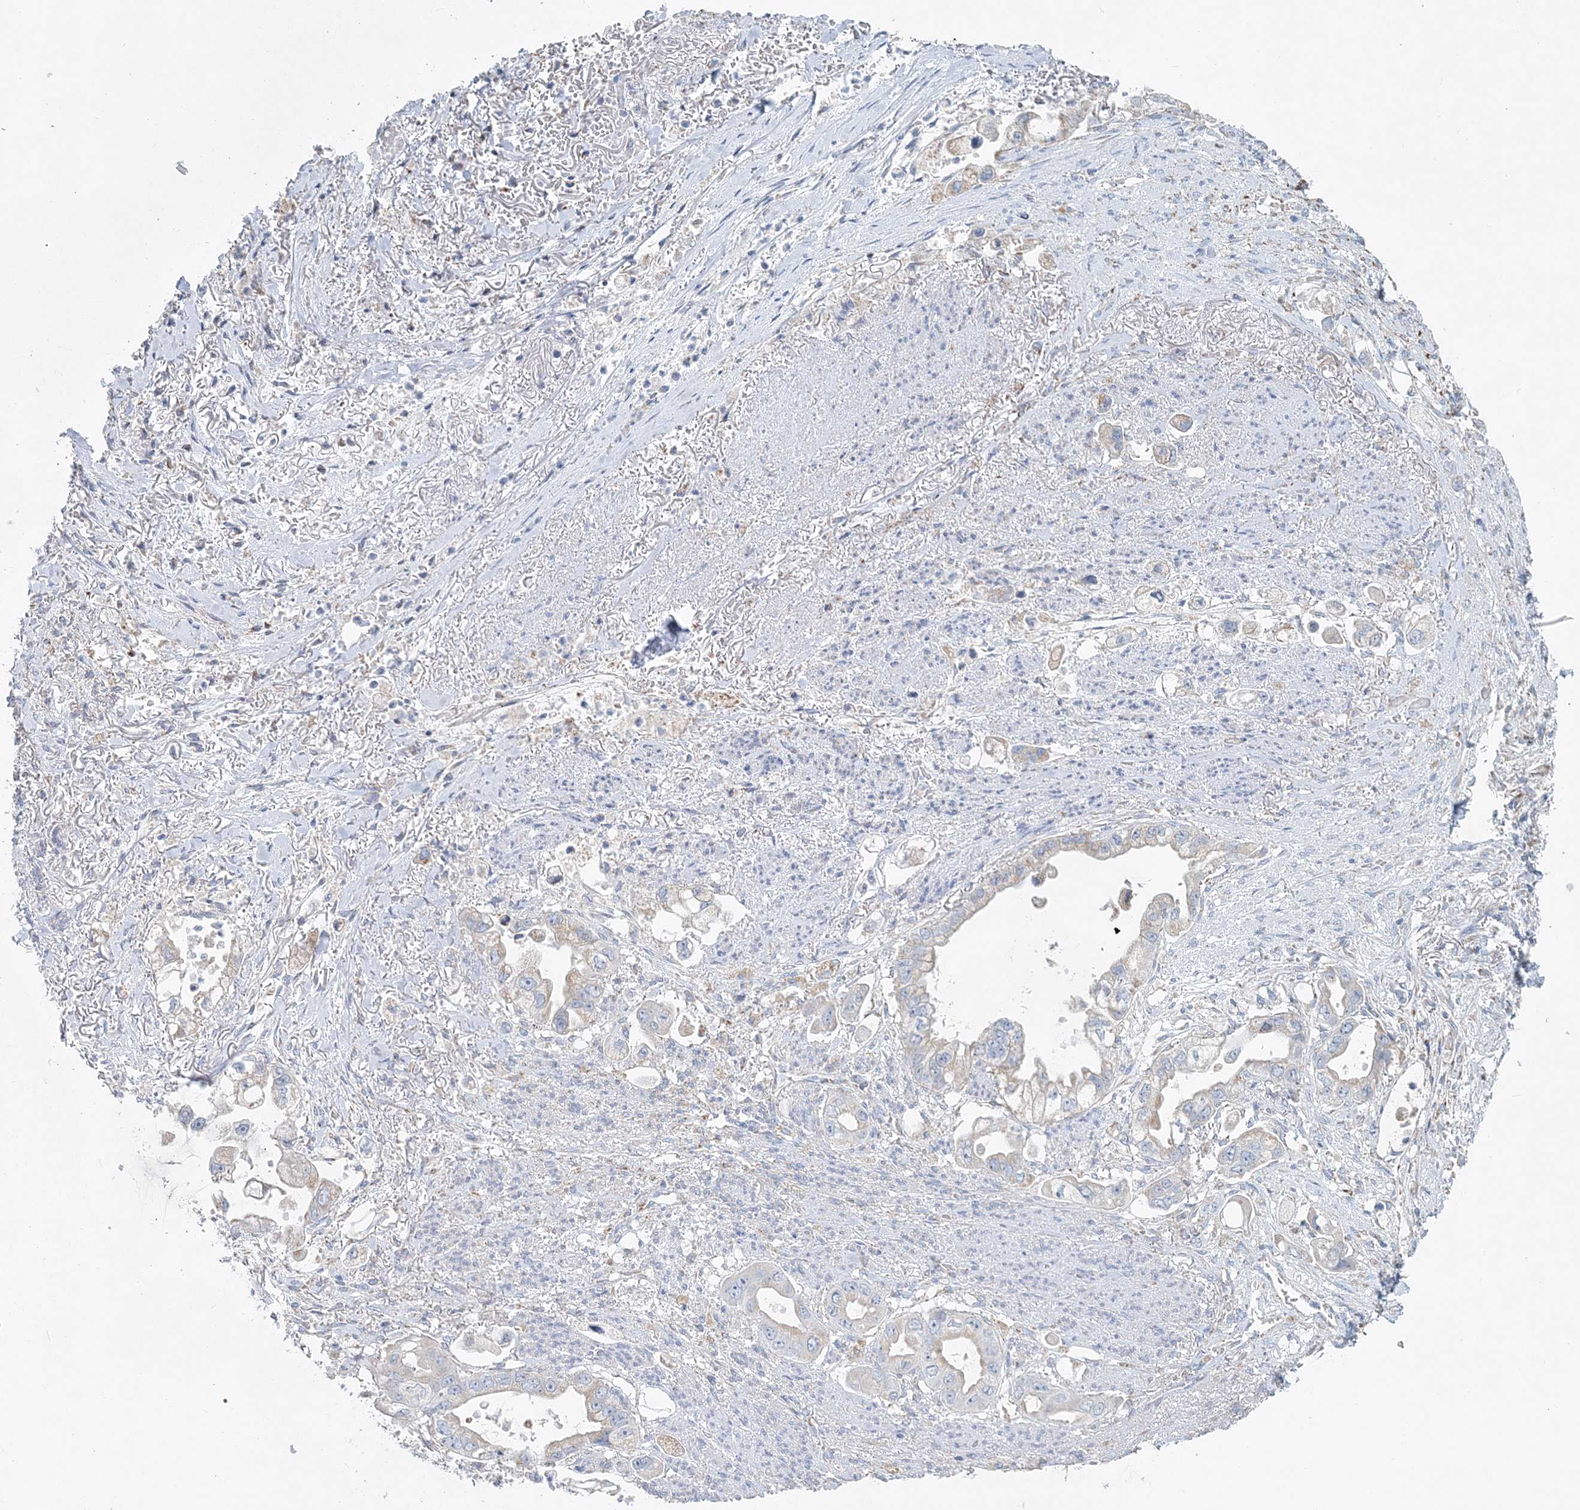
{"staining": {"intensity": "negative", "quantity": "none", "location": "none"}, "tissue": "stomach cancer", "cell_type": "Tumor cells", "image_type": "cancer", "snomed": [{"axis": "morphology", "description": "Adenocarcinoma, NOS"}, {"axis": "topography", "description": "Stomach"}], "caption": "IHC image of human adenocarcinoma (stomach) stained for a protein (brown), which exhibits no staining in tumor cells.", "gene": "PCCB", "patient": {"sex": "male", "age": 62}}